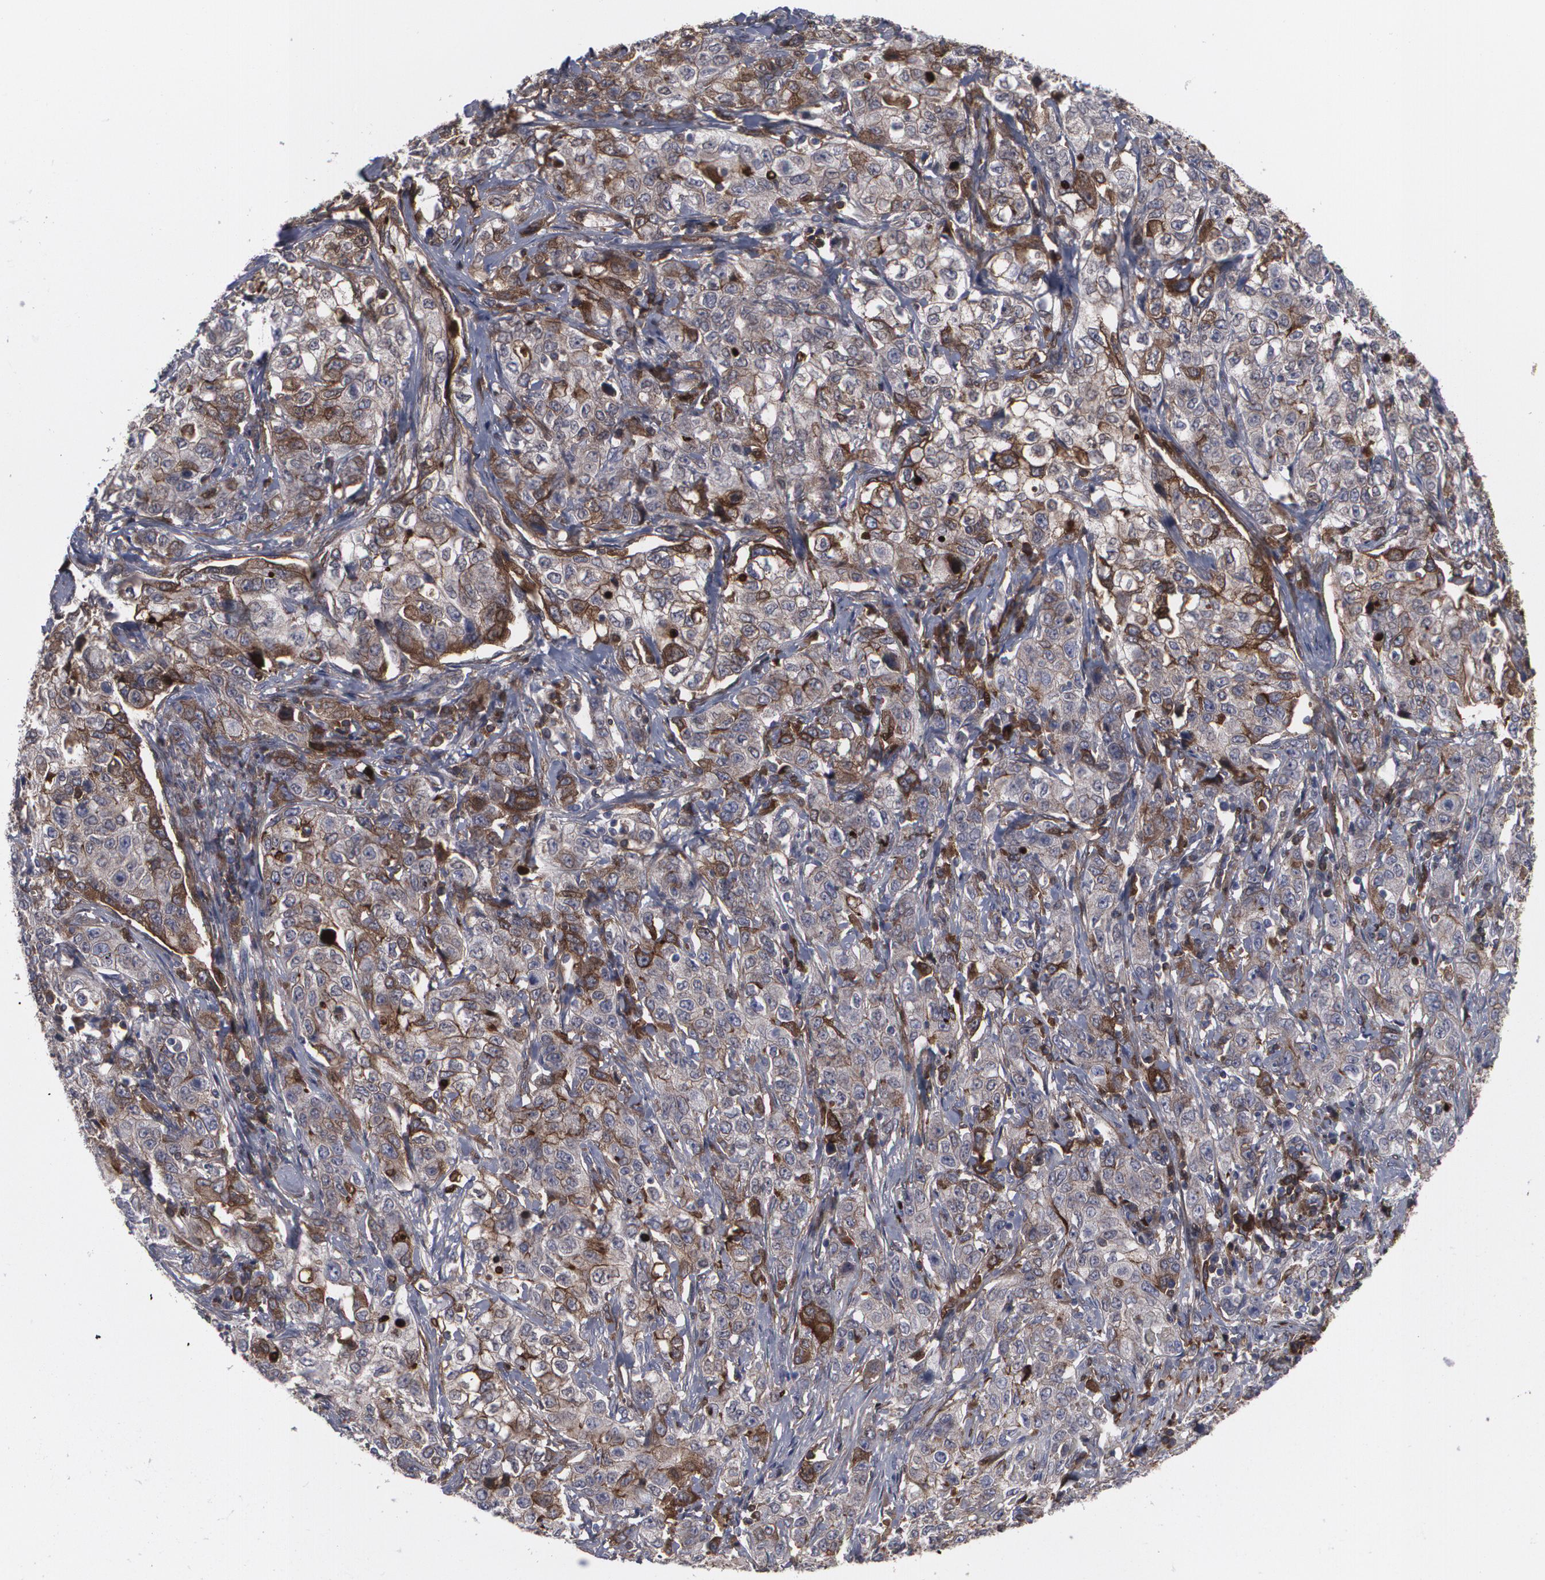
{"staining": {"intensity": "moderate", "quantity": "<25%", "location": "cytoplasmic/membranous"}, "tissue": "stomach cancer", "cell_type": "Tumor cells", "image_type": "cancer", "snomed": [{"axis": "morphology", "description": "Adenocarcinoma, NOS"}, {"axis": "topography", "description": "Stomach"}], "caption": "DAB immunohistochemical staining of human stomach adenocarcinoma displays moderate cytoplasmic/membranous protein staining in approximately <25% of tumor cells.", "gene": "LRG1", "patient": {"sex": "male", "age": 48}}